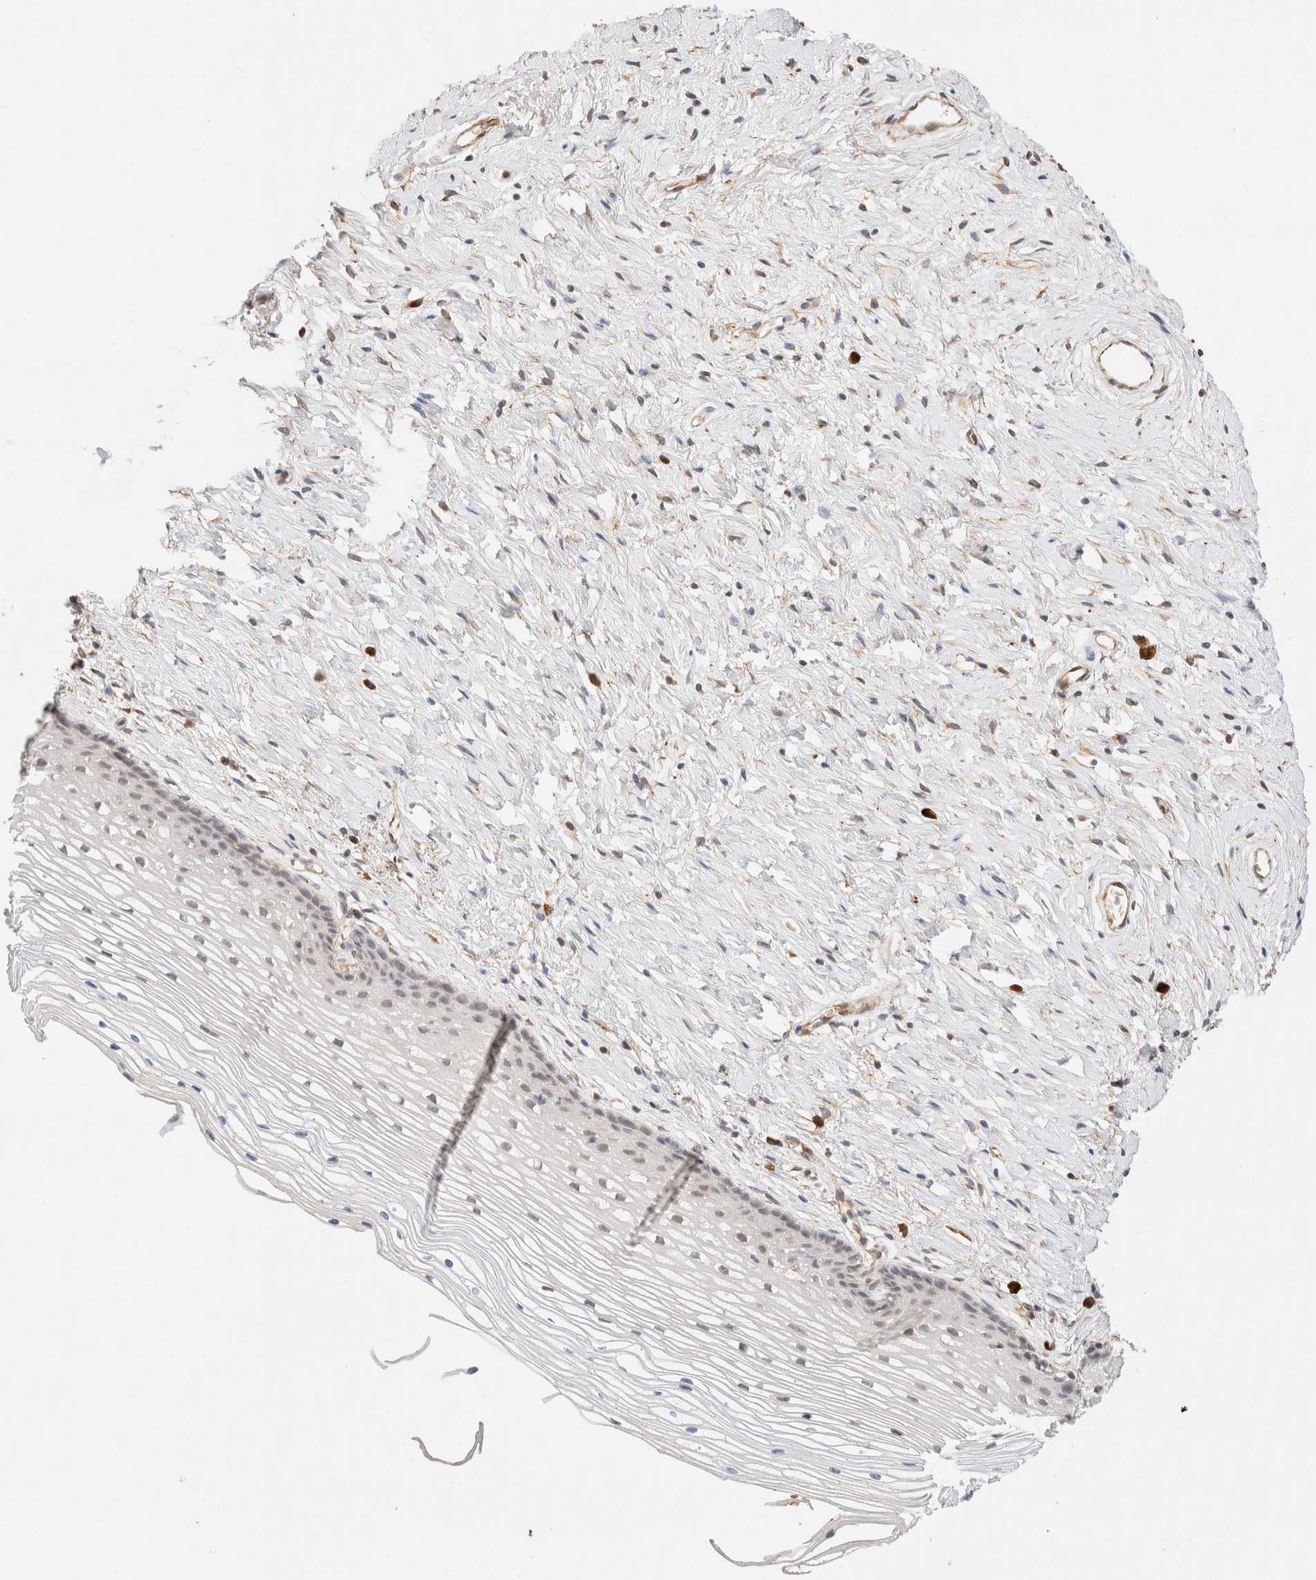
{"staining": {"intensity": "weak", "quantity": "<25%", "location": "cytoplasmic/membranous"}, "tissue": "cervix", "cell_type": "Glandular cells", "image_type": "normal", "snomed": [{"axis": "morphology", "description": "Normal tissue, NOS"}, {"axis": "topography", "description": "Cervix"}], "caption": "Immunohistochemistry (IHC) of normal human cervix exhibits no expression in glandular cells.", "gene": "SYVN1", "patient": {"sex": "female", "age": 77}}